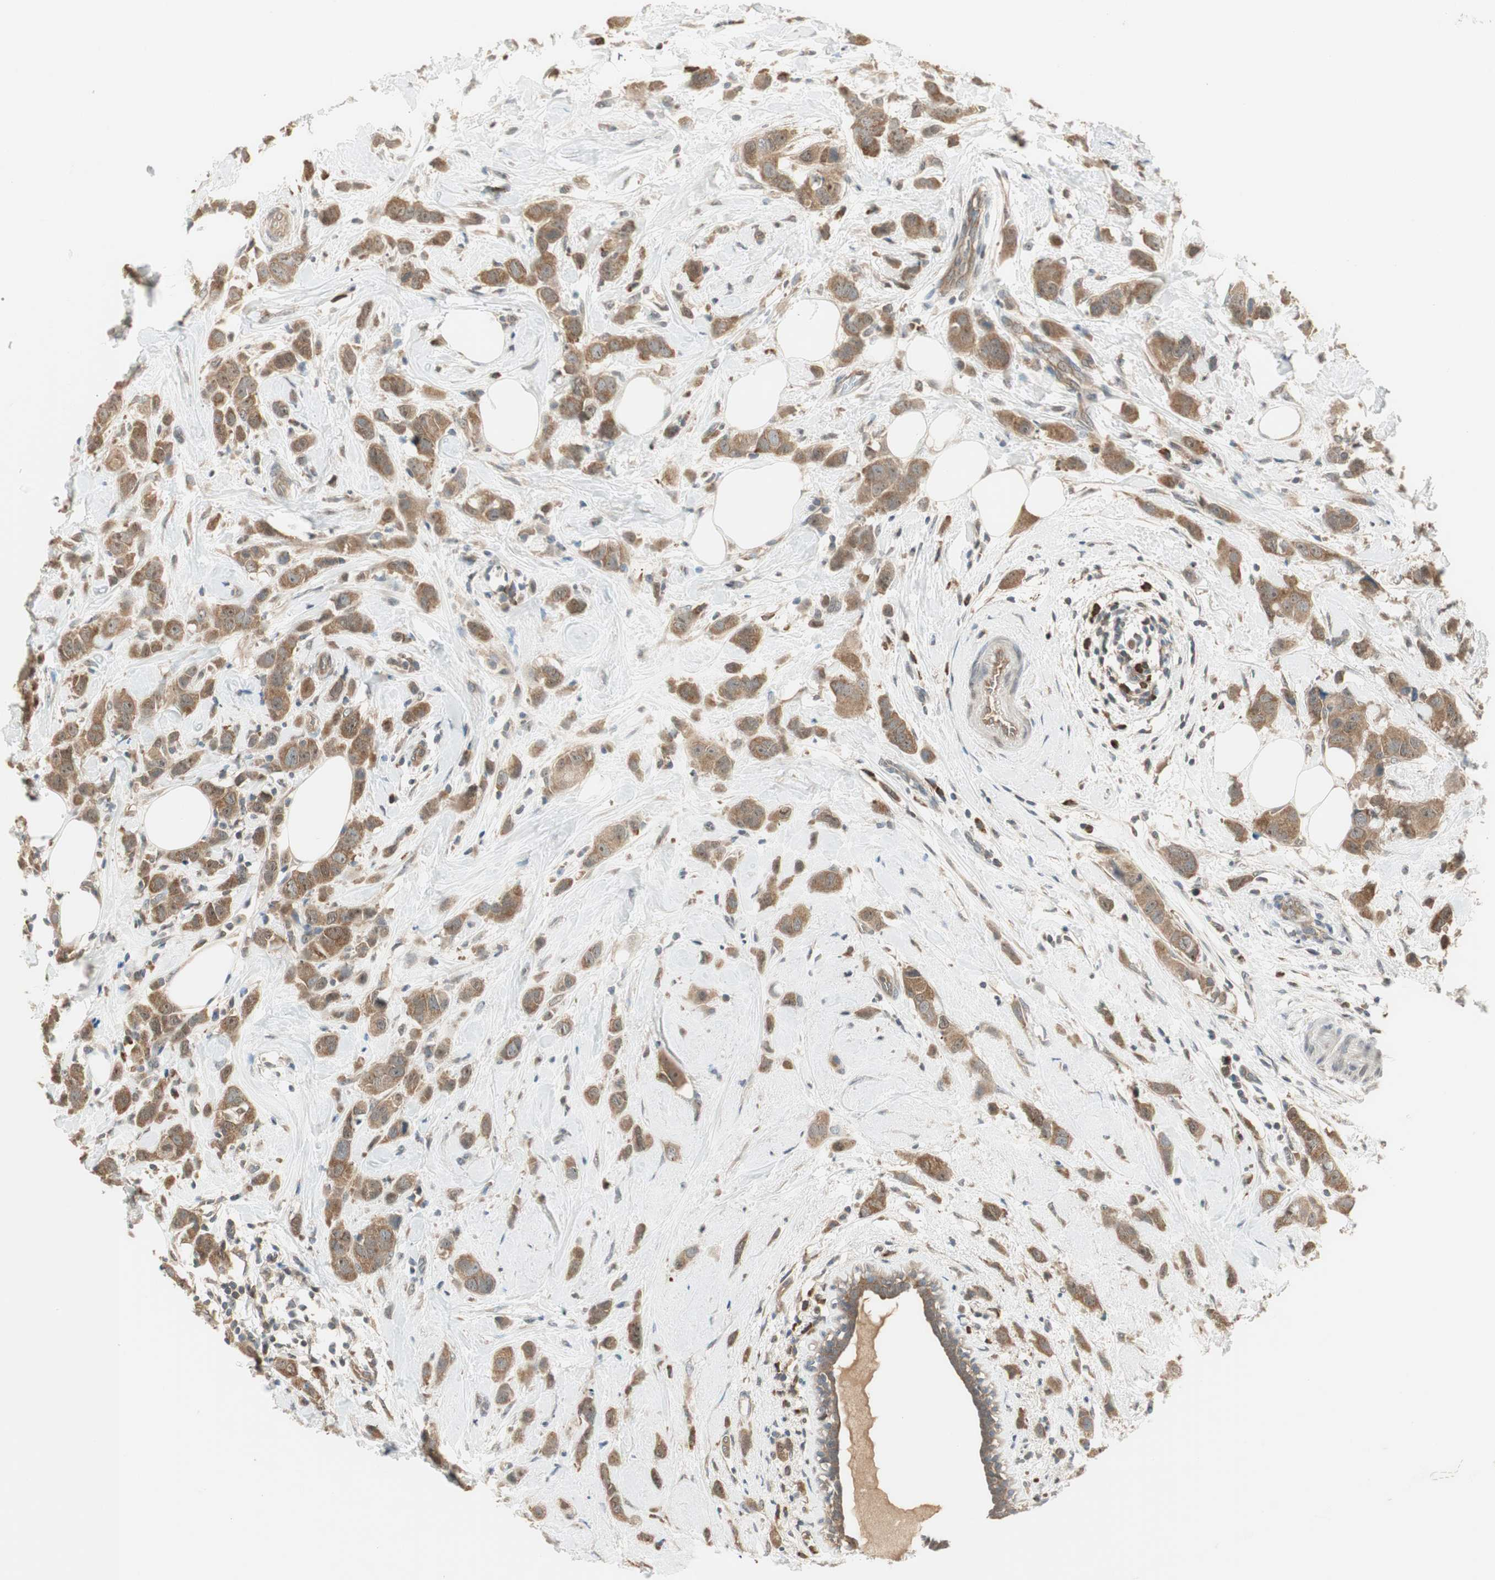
{"staining": {"intensity": "weak", "quantity": ">75%", "location": "cytoplasmic/membranous"}, "tissue": "breast cancer", "cell_type": "Tumor cells", "image_type": "cancer", "snomed": [{"axis": "morphology", "description": "Normal tissue, NOS"}, {"axis": "morphology", "description": "Duct carcinoma"}, {"axis": "topography", "description": "Breast"}], "caption": "About >75% of tumor cells in human breast invasive ductal carcinoma demonstrate weak cytoplasmic/membranous protein expression as visualized by brown immunohistochemical staining.", "gene": "IPO5", "patient": {"sex": "female", "age": 50}}